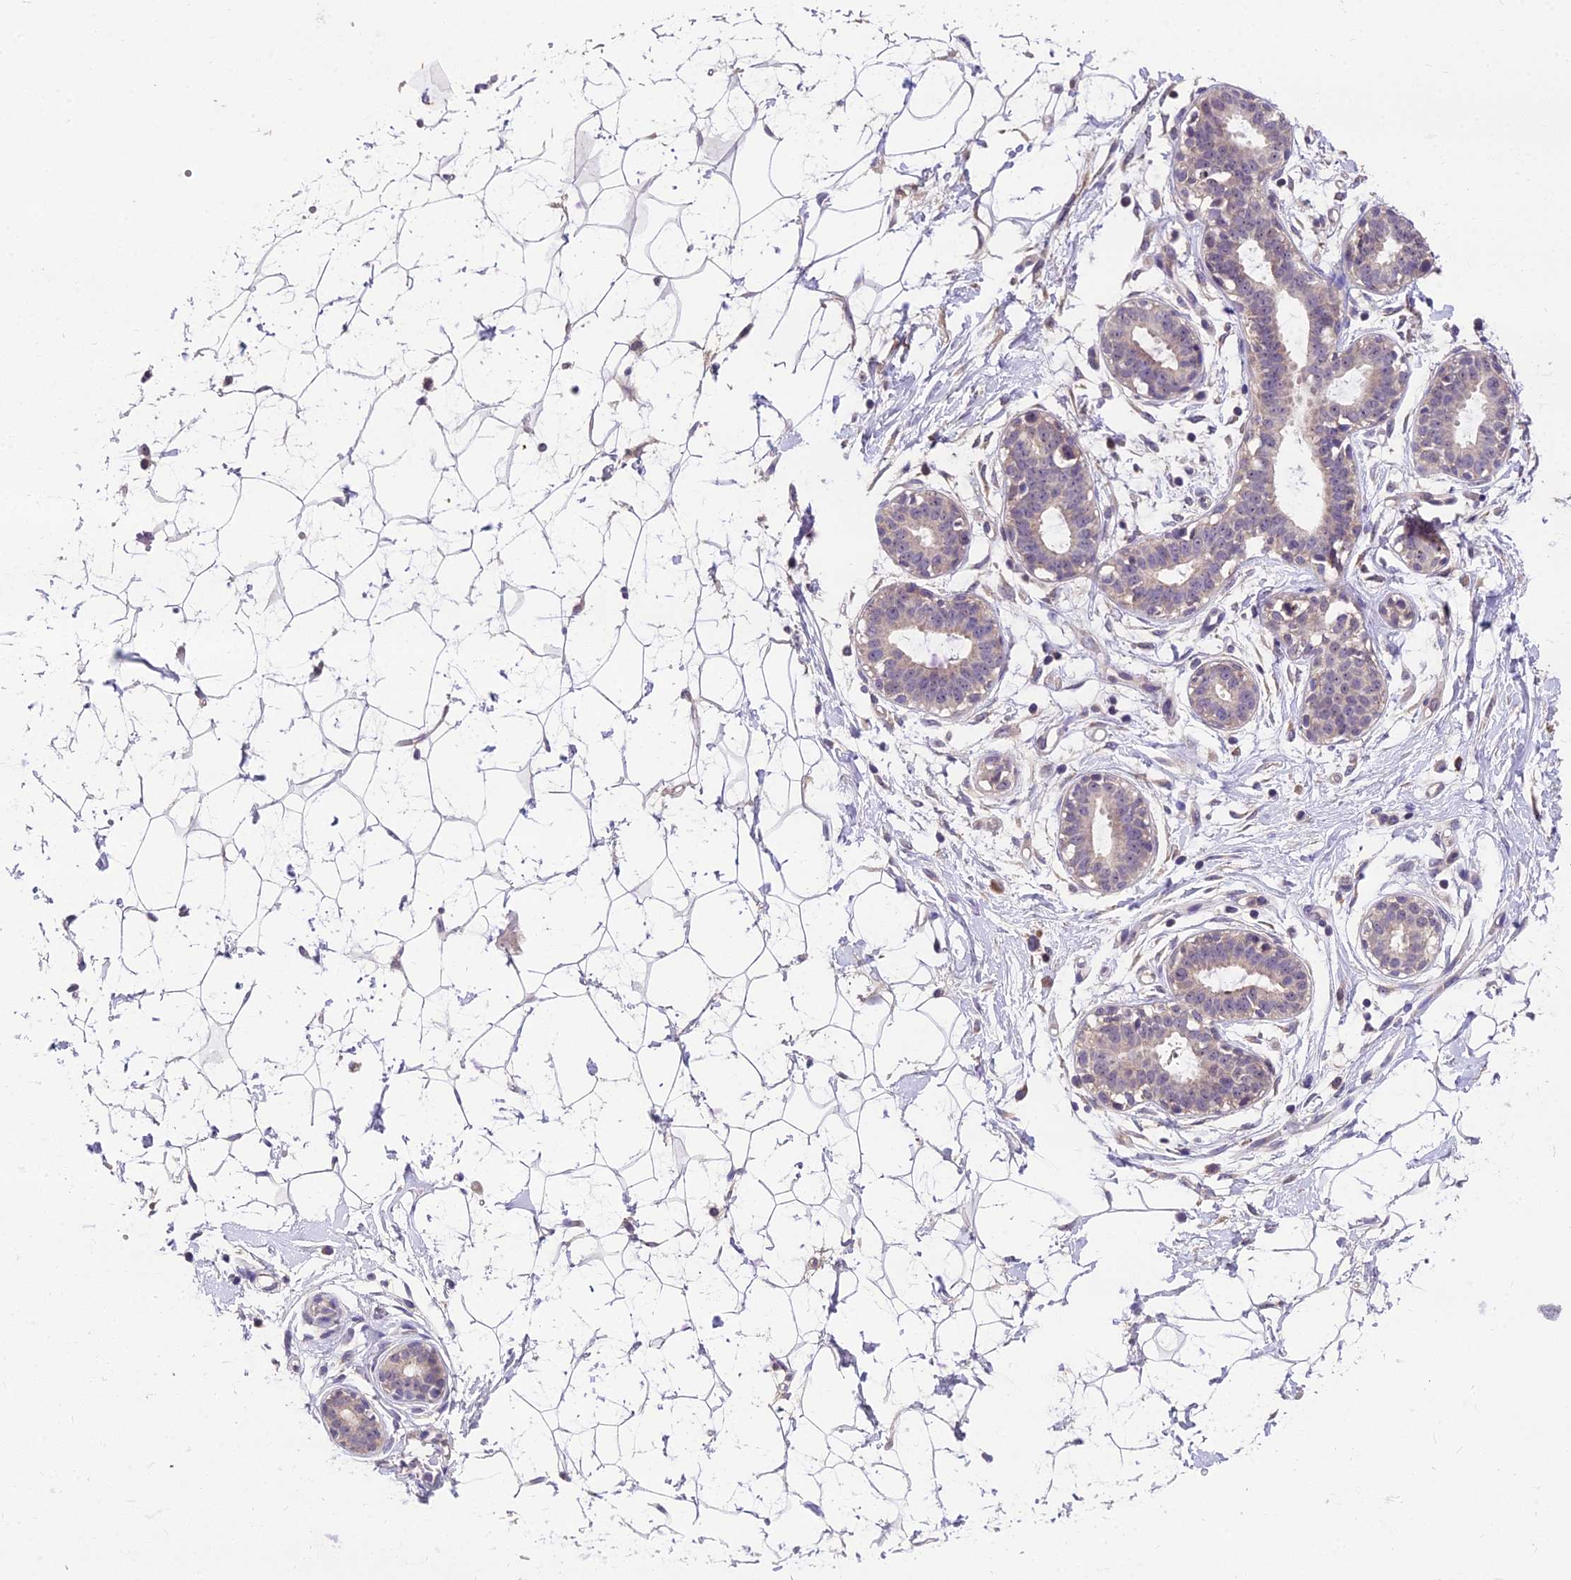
{"staining": {"intensity": "negative", "quantity": "none", "location": "none"}, "tissue": "breast", "cell_type": "Adipocytes", "image_type": "normal", "snomed": [{"axis": "morphology", "description": "Normal tissue, NOS"}, {"axis": "morphology", "description": "Adenoma, NOS"}, {"axis": "topography", "description": "Breast"}], "caption": "High power microscopy photomicrograph of an IHC photomicrograph of unremarkable breast, revealing no significant expression in adipocytes. (DAB (3,3'-diaminobenzidine) immunohistochemistry (IHC) visualized using brightfield microscopy, high magnification).", "gene": "ZNF333", "patient": {"sex": "female", "age": 23}}